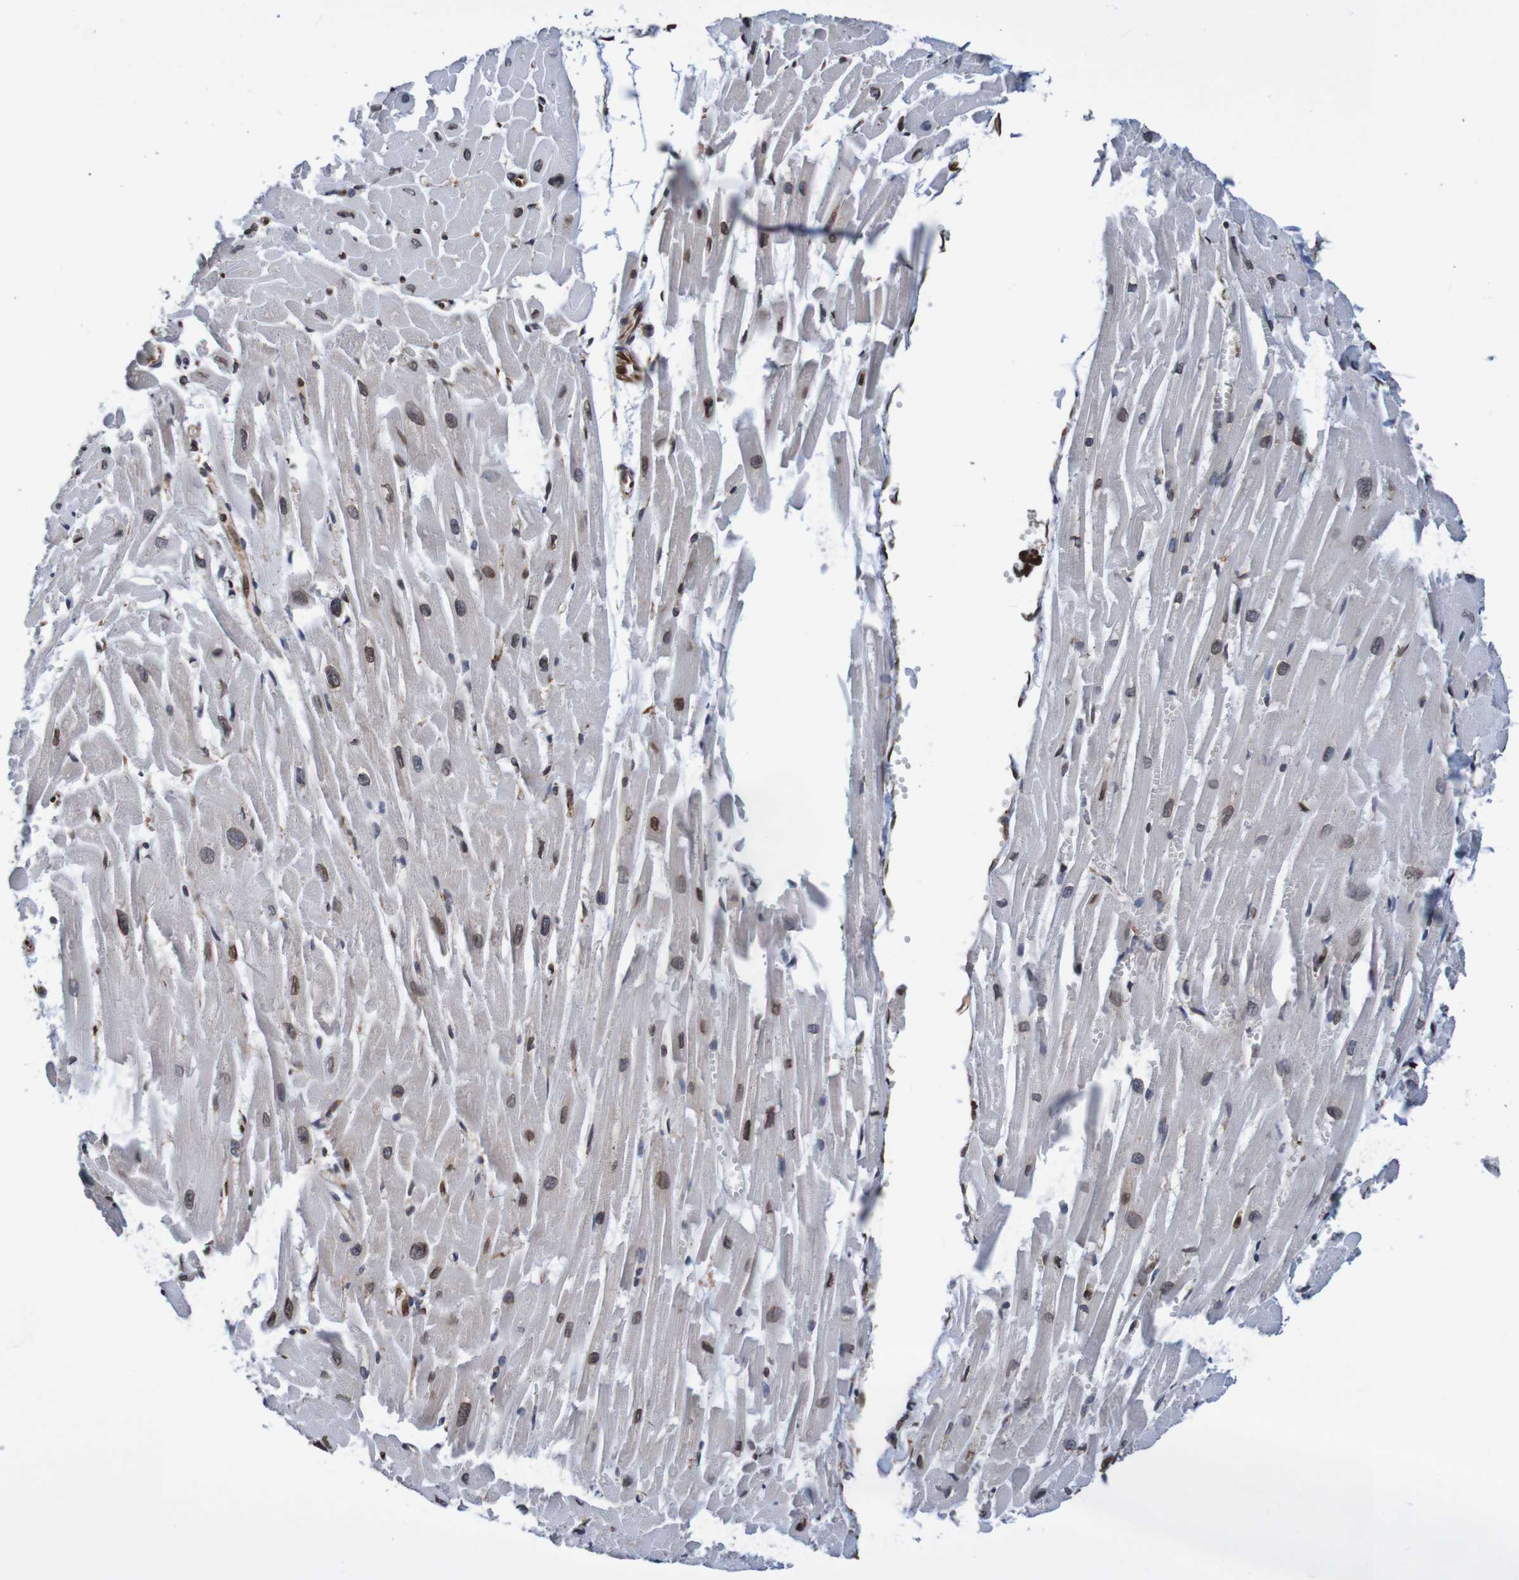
{"staining": {"intensity": "strong", "quantity": "25%-75%", "location": "cytoplasmic/membranous,nuclear"}, "tissue": "heart muscle", "cell_type": "Cardiomyocytes", "image_type": "normal", "snomed": [{"axis": "morphology", "description": "Normal tissue, NOS"}, {"axis": "topography", "description": "Heart"}], "caption": "Immunohistochemistry of unremarkable human heart muscle shows high levels of strong cytoplasmic/membranous,nuclear expression in approximately 25%-75% of cardiomyocytes.", "gene": "TMEM109", "patient": {"sex": "female", "age": 19}}